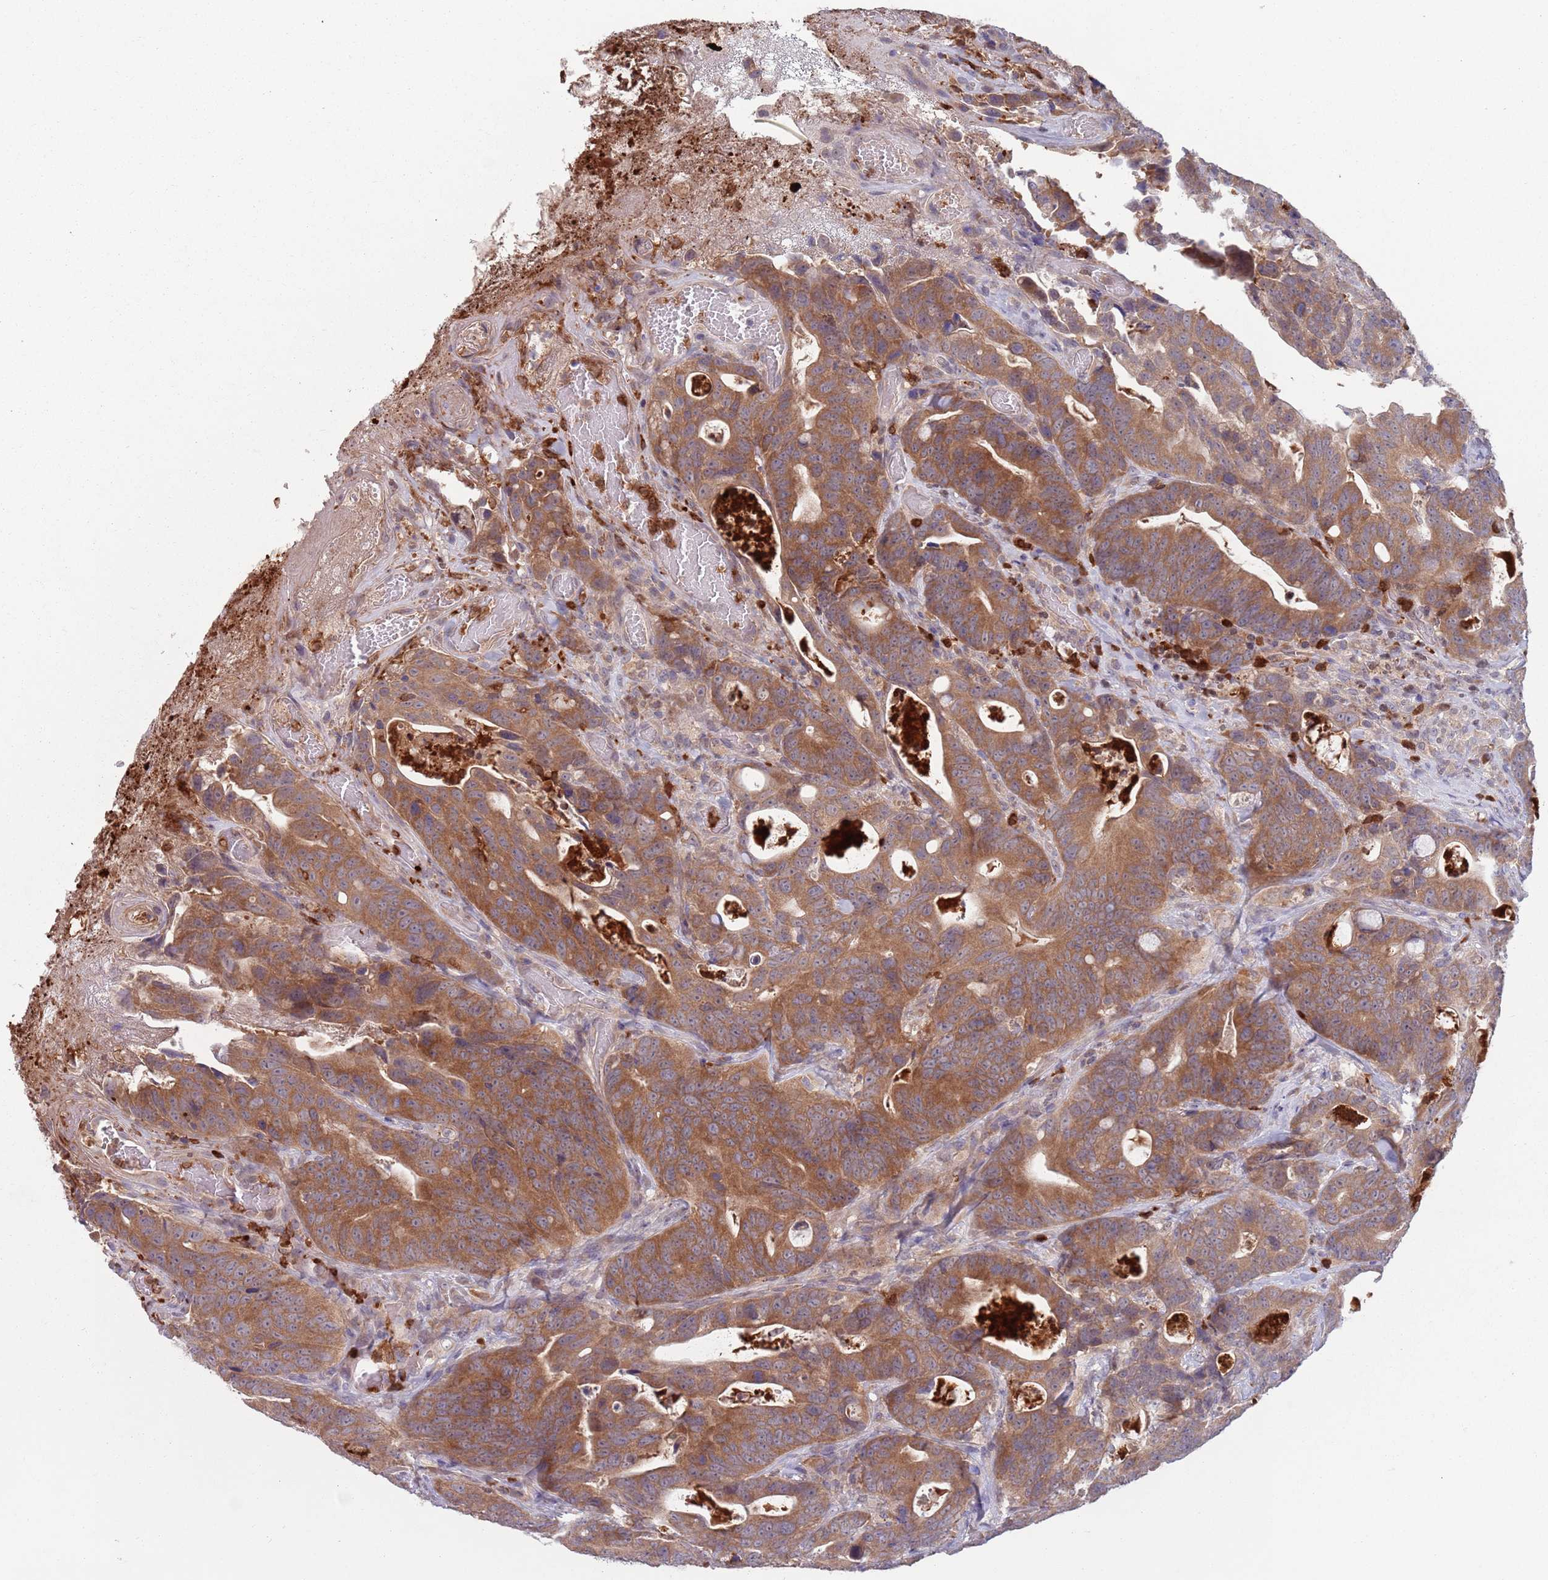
{"staining": {"intensity": "moderate", "quantity": ">75%", "location": "cytoplasmic/membranous"}, "tissue": "colorectal cancer", "cell_type": "Tumor cells", "image_type": "cancer", "snomed": [{"axis": "morphology", "description": "Adenocarcinoma, NOS"}, {"axis": "topography", "description": "Colon"}], "caption": "Immunohistochemical staining of human colorectal cancer exhibits medium levels of moderate cytoplasmic/membranous protein staining in approximately >75% of tumor cells.", "gene": "TYW1", "patient": {"sex": "female", "age": 82}}